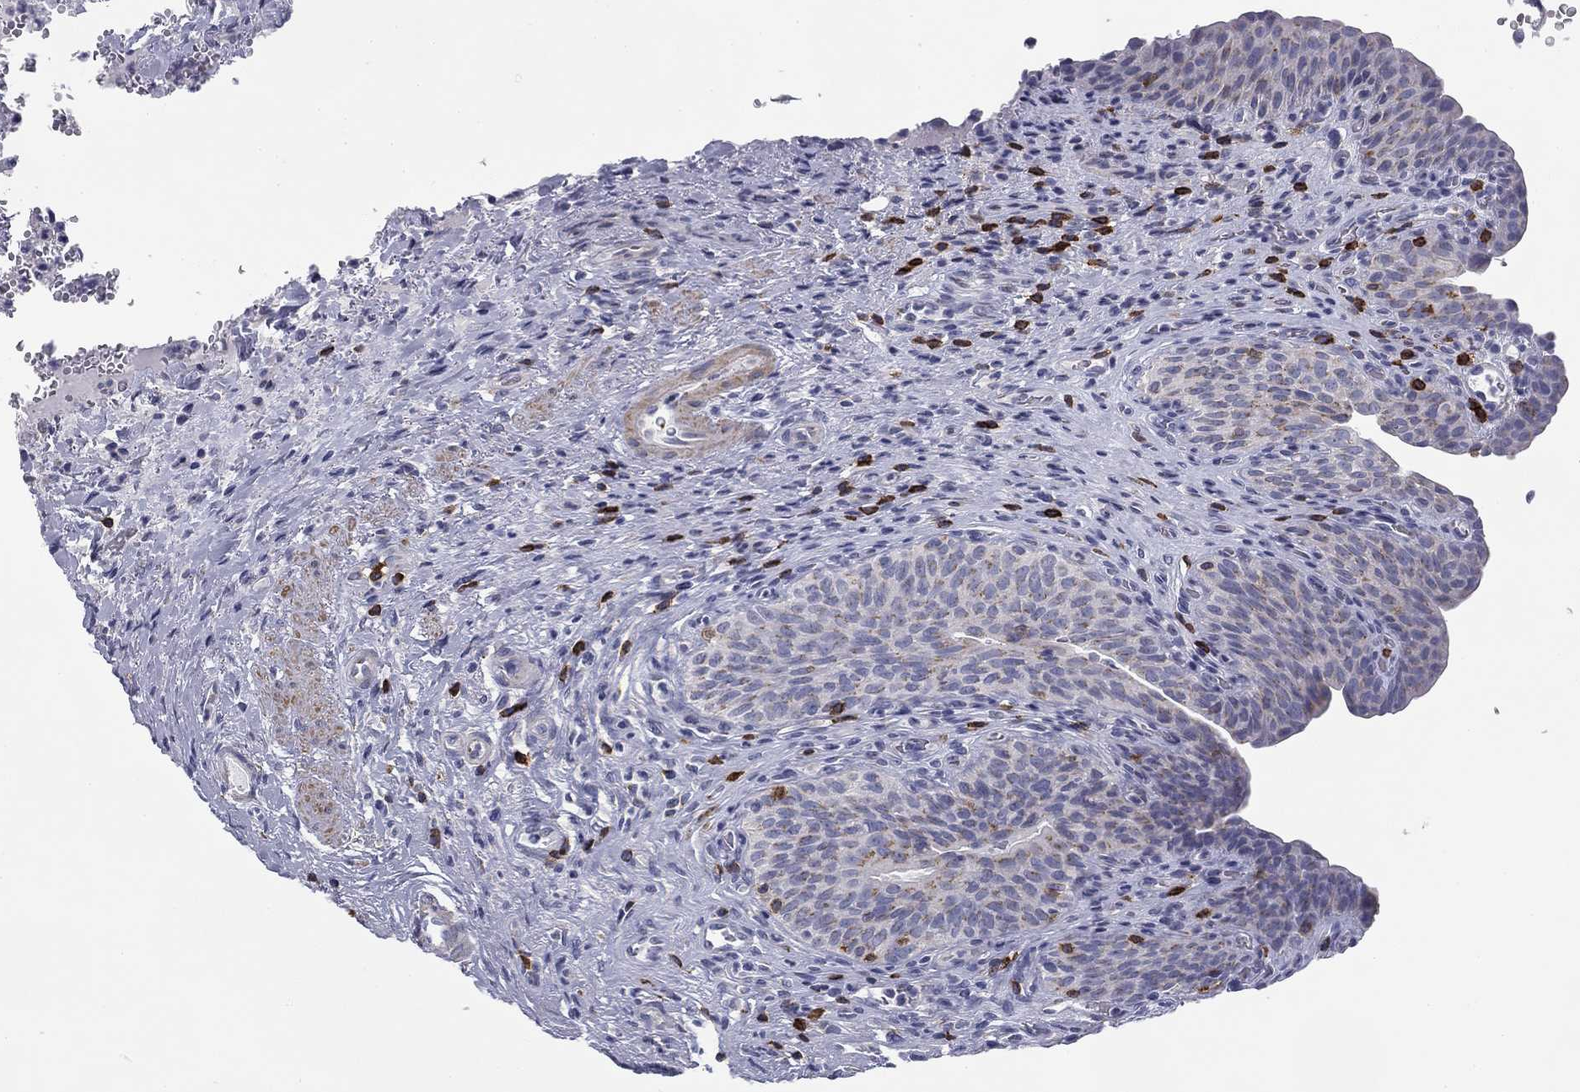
{"staining": {"intensity": "negative", "quantity": "none", "location": "none"}, "tissue": "urinary bladder", "cell_type": "Urothelial cells", "image_type": "normal", "snomed": [{"axis": "morphology", "description": "Normal tissue, NOS"}, {"axis": "topography", "description": "Urinary bladder"}], "caption": "An immunohistochemistry micrograph of benign urinary bladder is shown. There is no staining in urothelial cells of urinary bladder.", "gene": "TRAT1", "patient": {"sex": "male", "age": 66}}